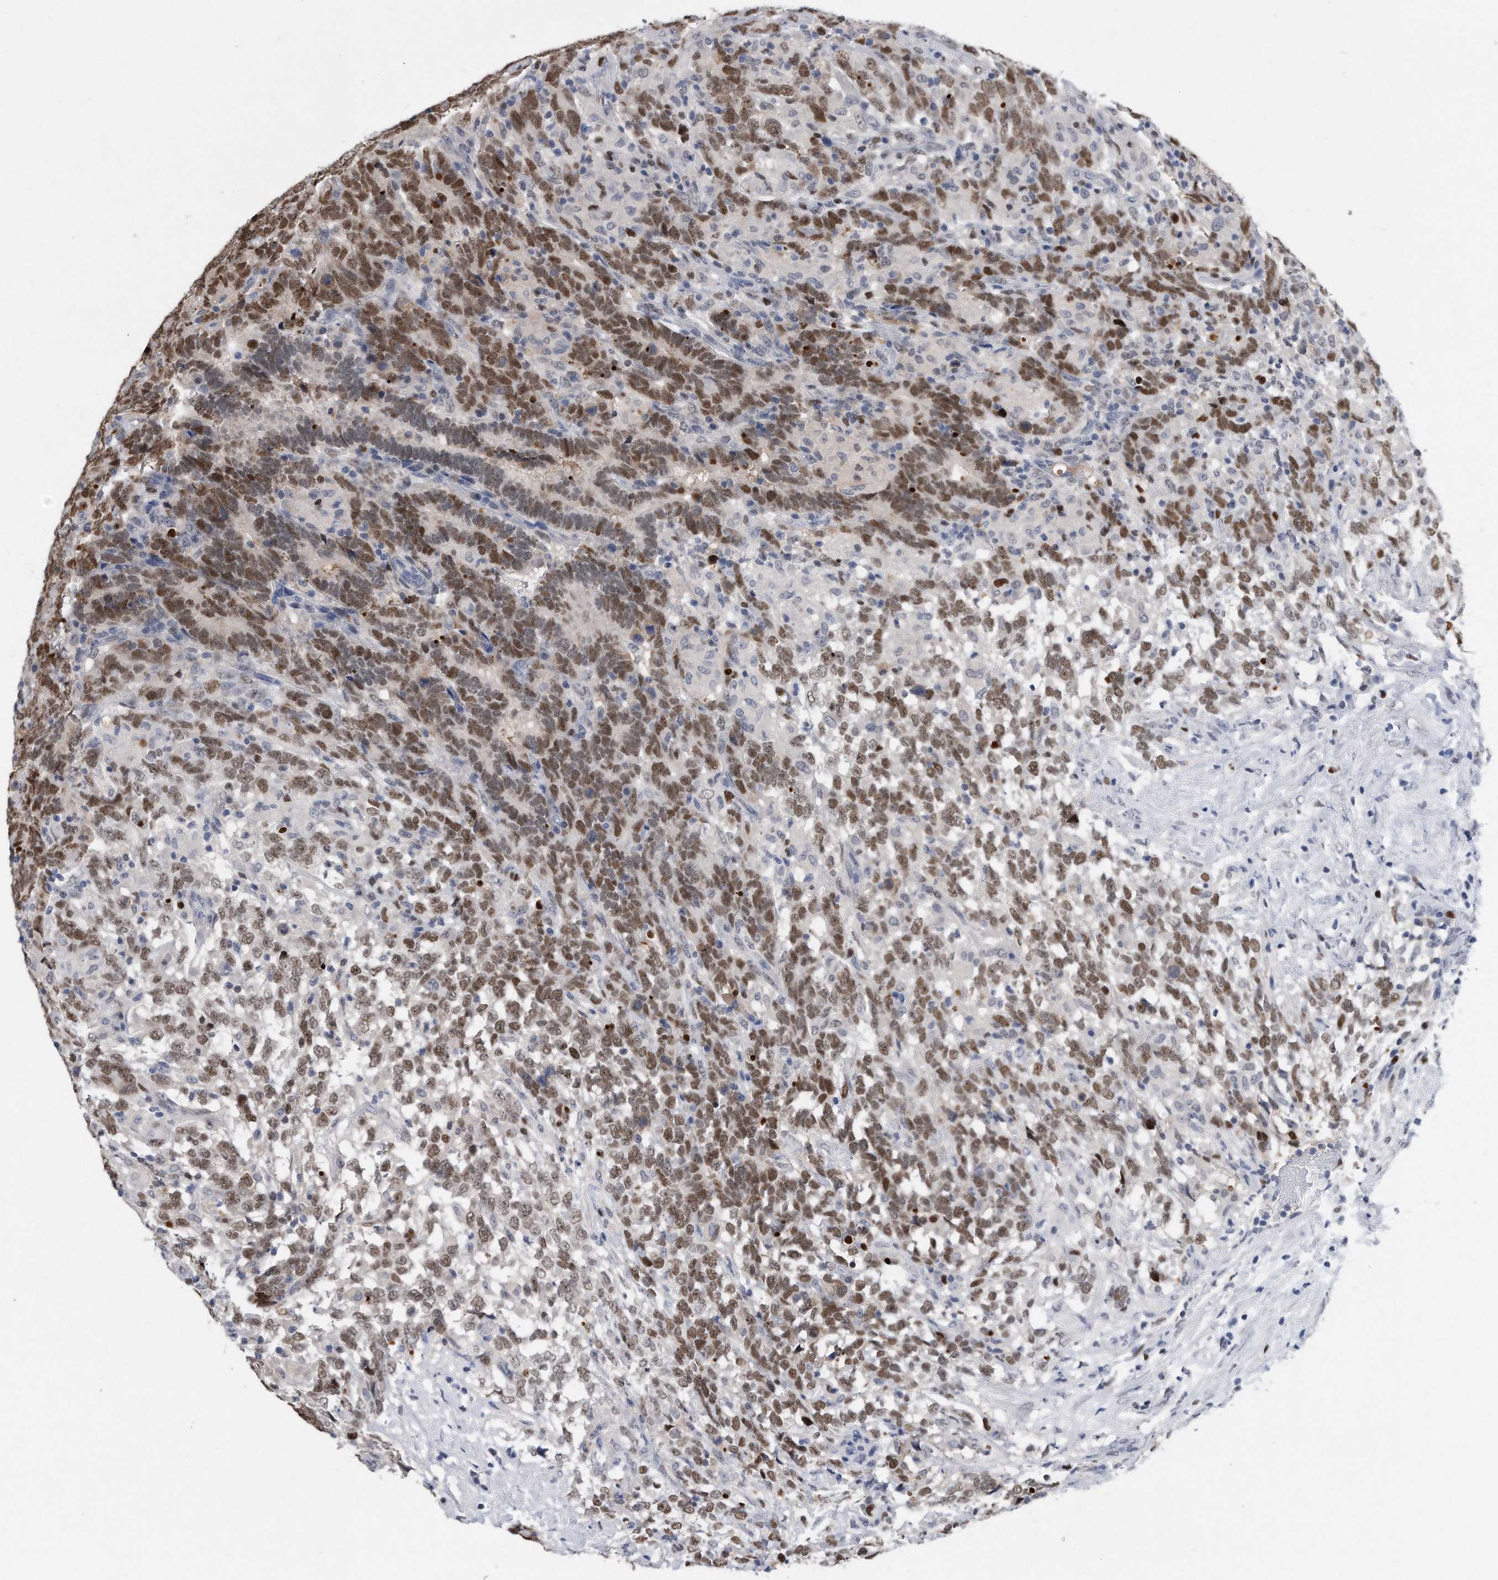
{"staining": {"intensity": "moderate", "quantity": ">75%", "location": "nuclear"}, "tissue": "testis cancer", "cell_type": "Tumor cells", "image_type": "cancer", "snomed": [{"axis": "morphology", "description": "Carcinoma, Embryonal, NOS"}, {"axis": "topography", "description": "Testis"}], "caption": "A photomicrograph of human testis cancer (embryonal carcinoma) stained for a protein reveals moderate nuclear brown staining in tumor cells.", "gene": "PCNA", "patient": {"sex": "male", "age": 26}}